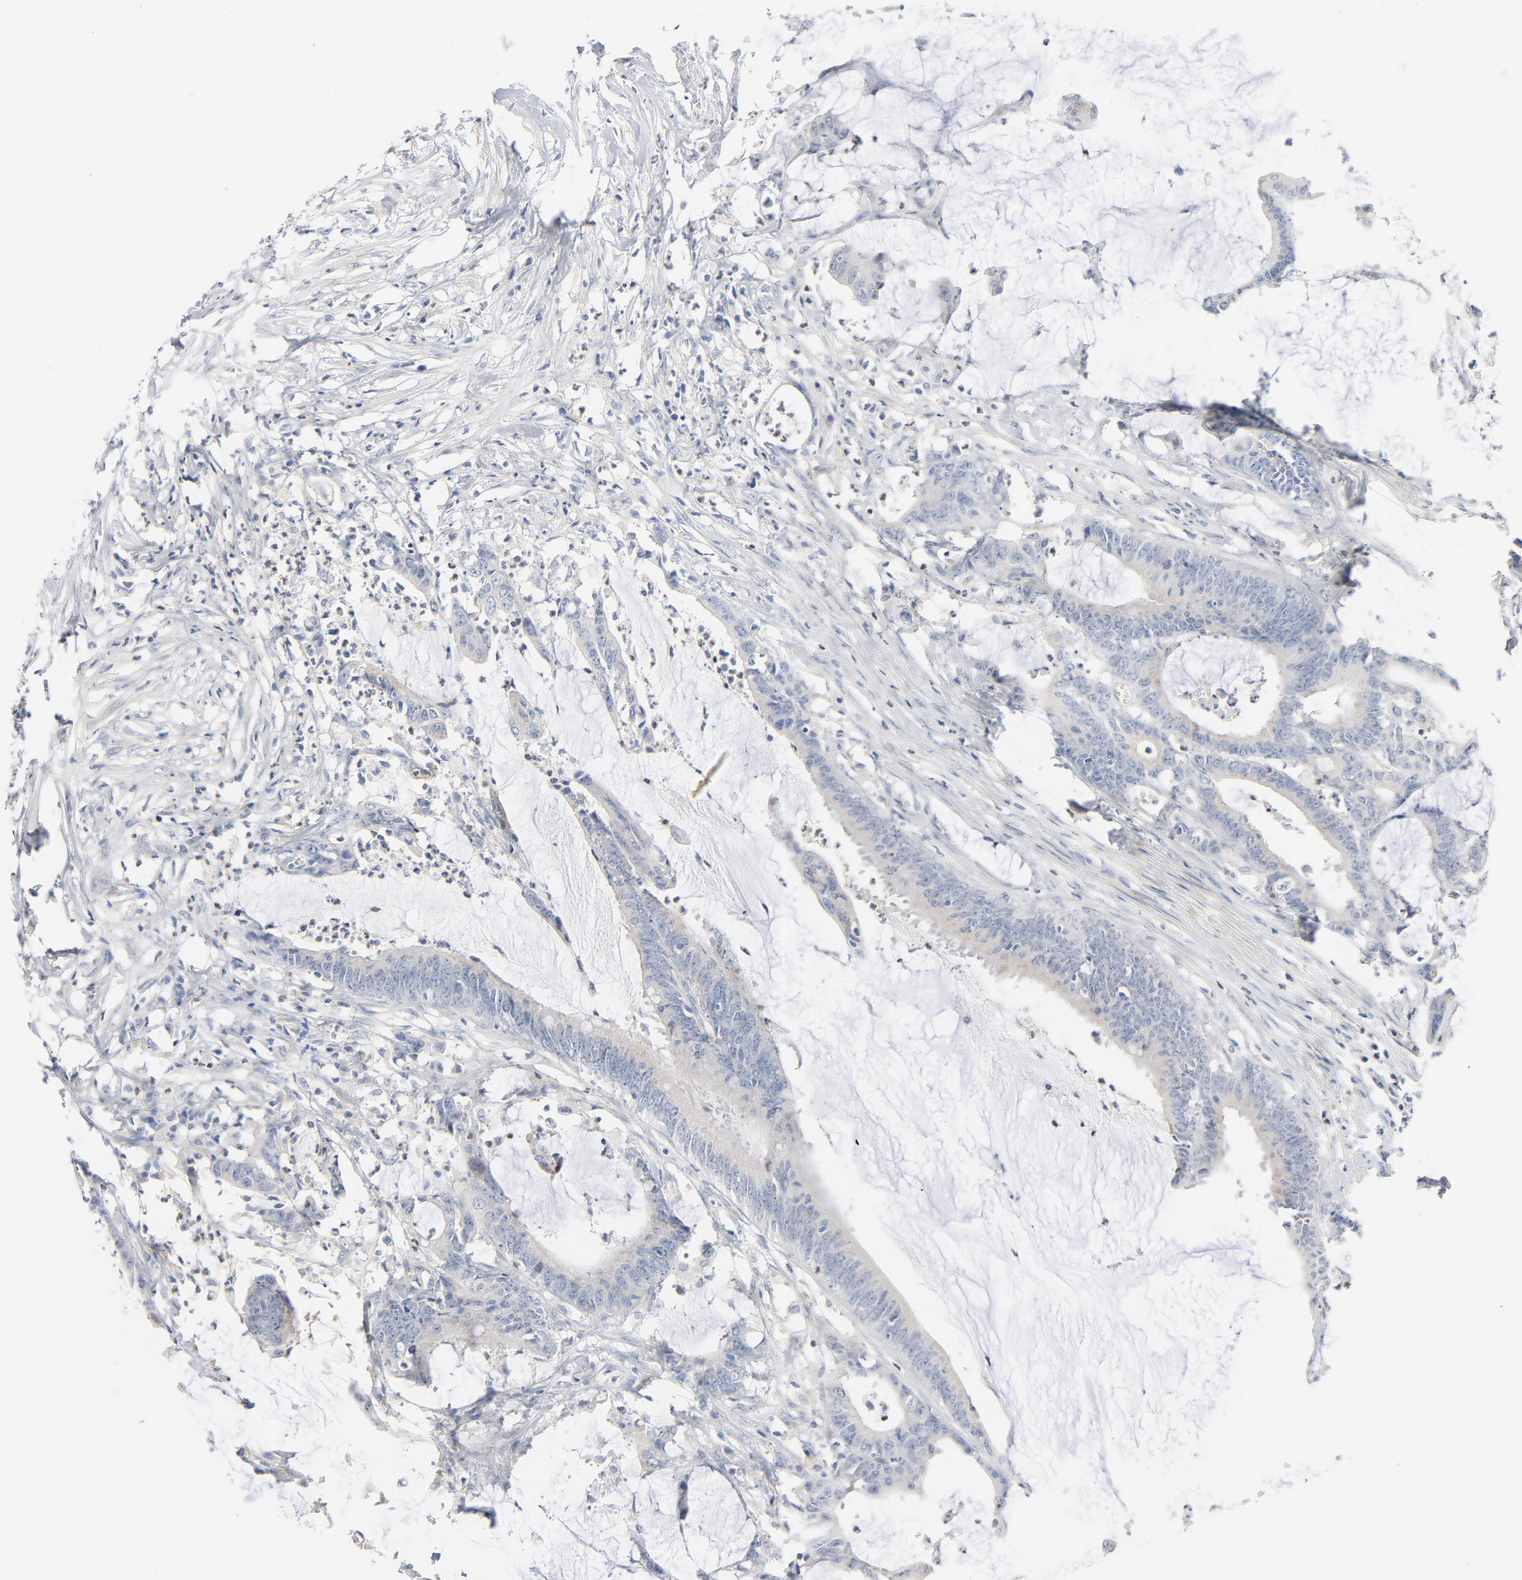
{"staining": {"intensity": "negative", "quantity": "none", "location": "none"}, "tissue": "colorectal cancer", "cell_type": "Tumor cells", "image_type": "cancer", "snomed": [{"axis": "morphology", "description": "Adenocarcinoma, NOS"}, {"axis": "topography", "description": "Rectum"}], "caption": "There is no significant staining in tumor cells of colorectal adenocarcinoma.", "gene": "IFT43", "patient": {"sex": "female", "age": 66}}